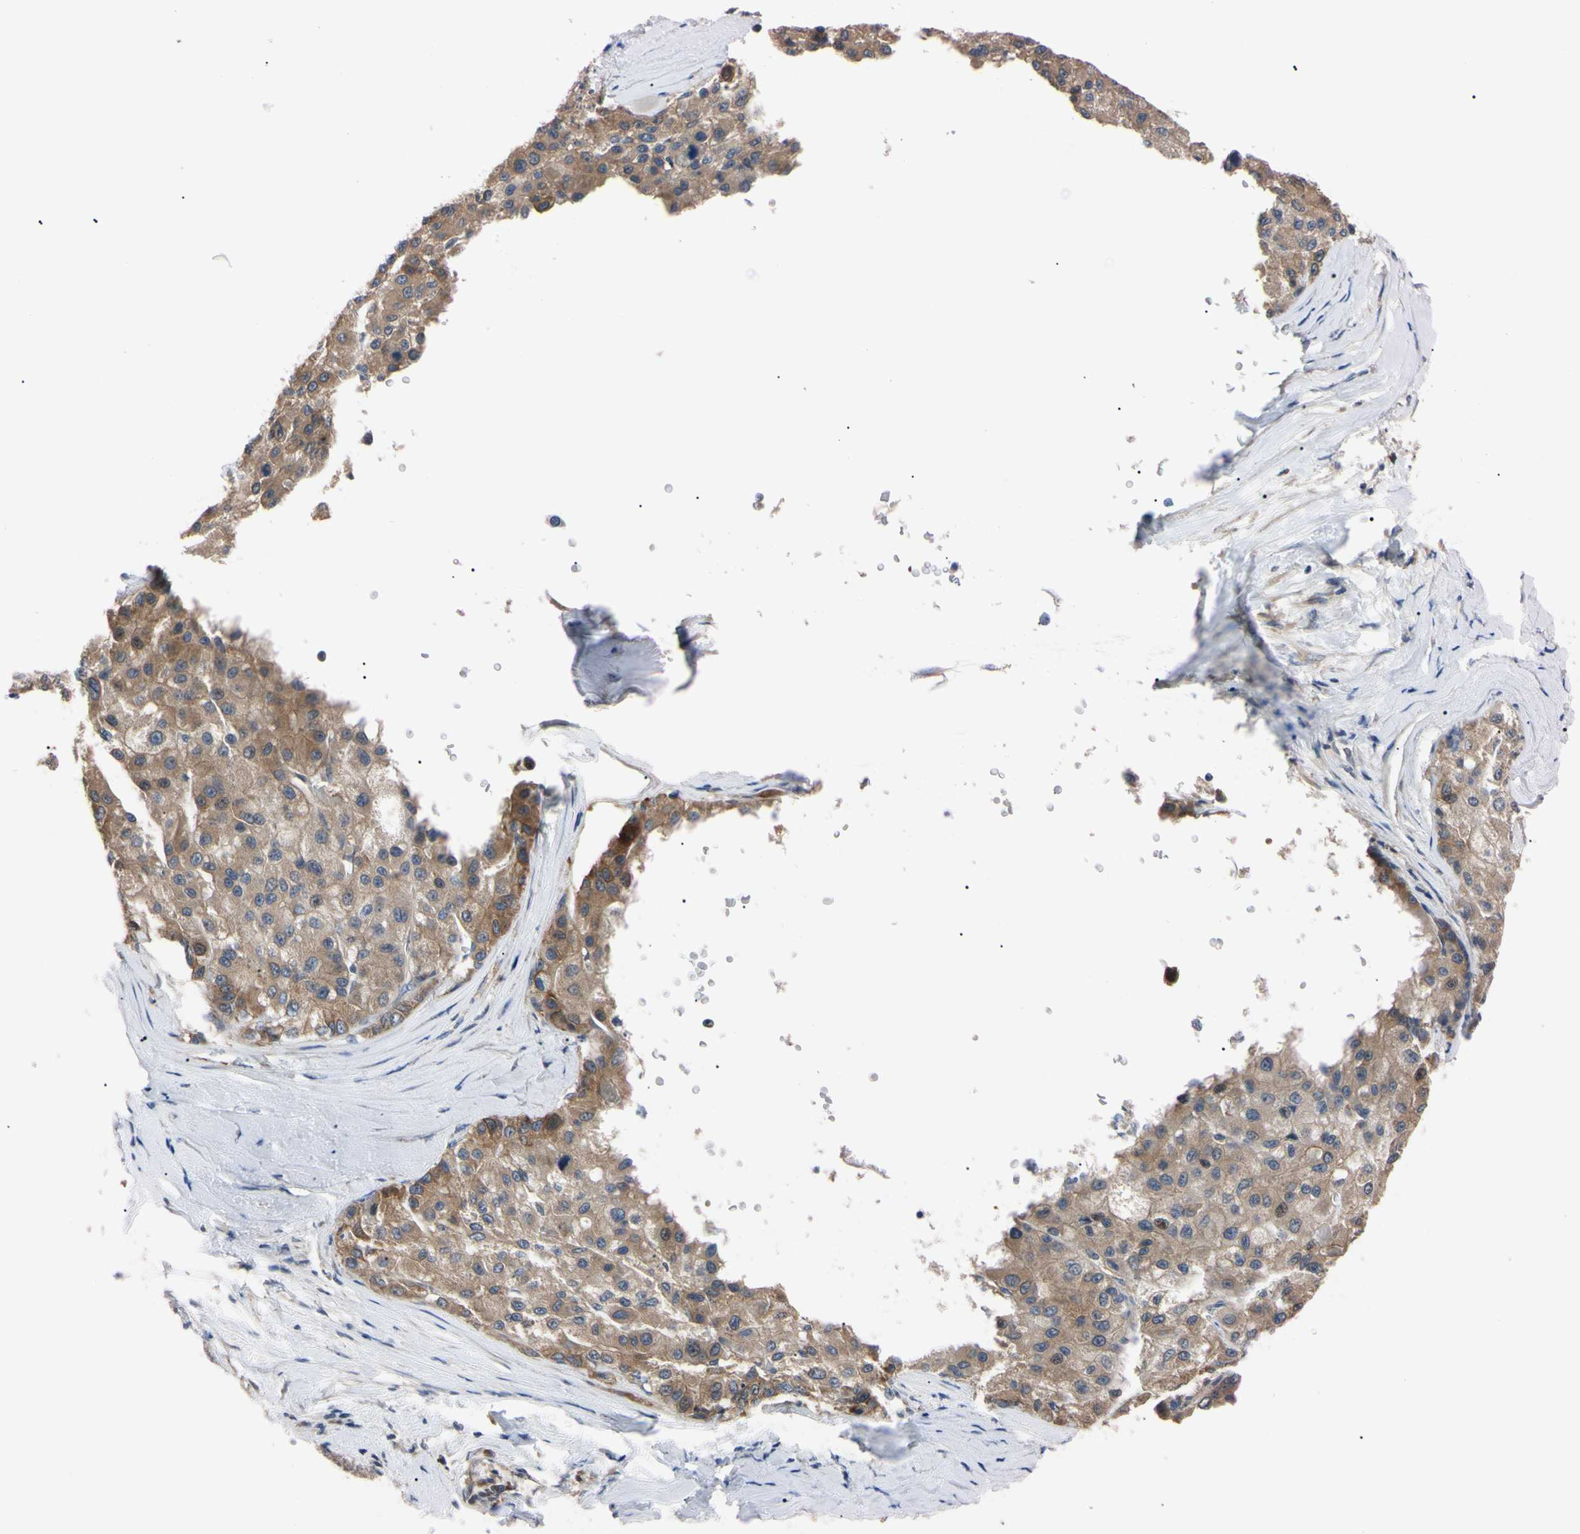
{"staining": {"intensity": "moderate", "quantity": "25%-75%", "location": "cytoplasmic/membranous"}, "tissue": "liver cancer", "cell_type": "Tumor cells", "image_type": "cancer", "snomed": [{"axis": "morphology", "description": "Carcinoma, Hepatocellular, NOS"}, {"axis": "topography", "description": "Liver"}], "caption": "Protein analysis of liver cancer tissue shows moderate cytoplasmic/membranous expression in approximately 25%-75% of tumor cells.", "gene": "RARS1", "patient": {"sex": "male", "age": 80}}